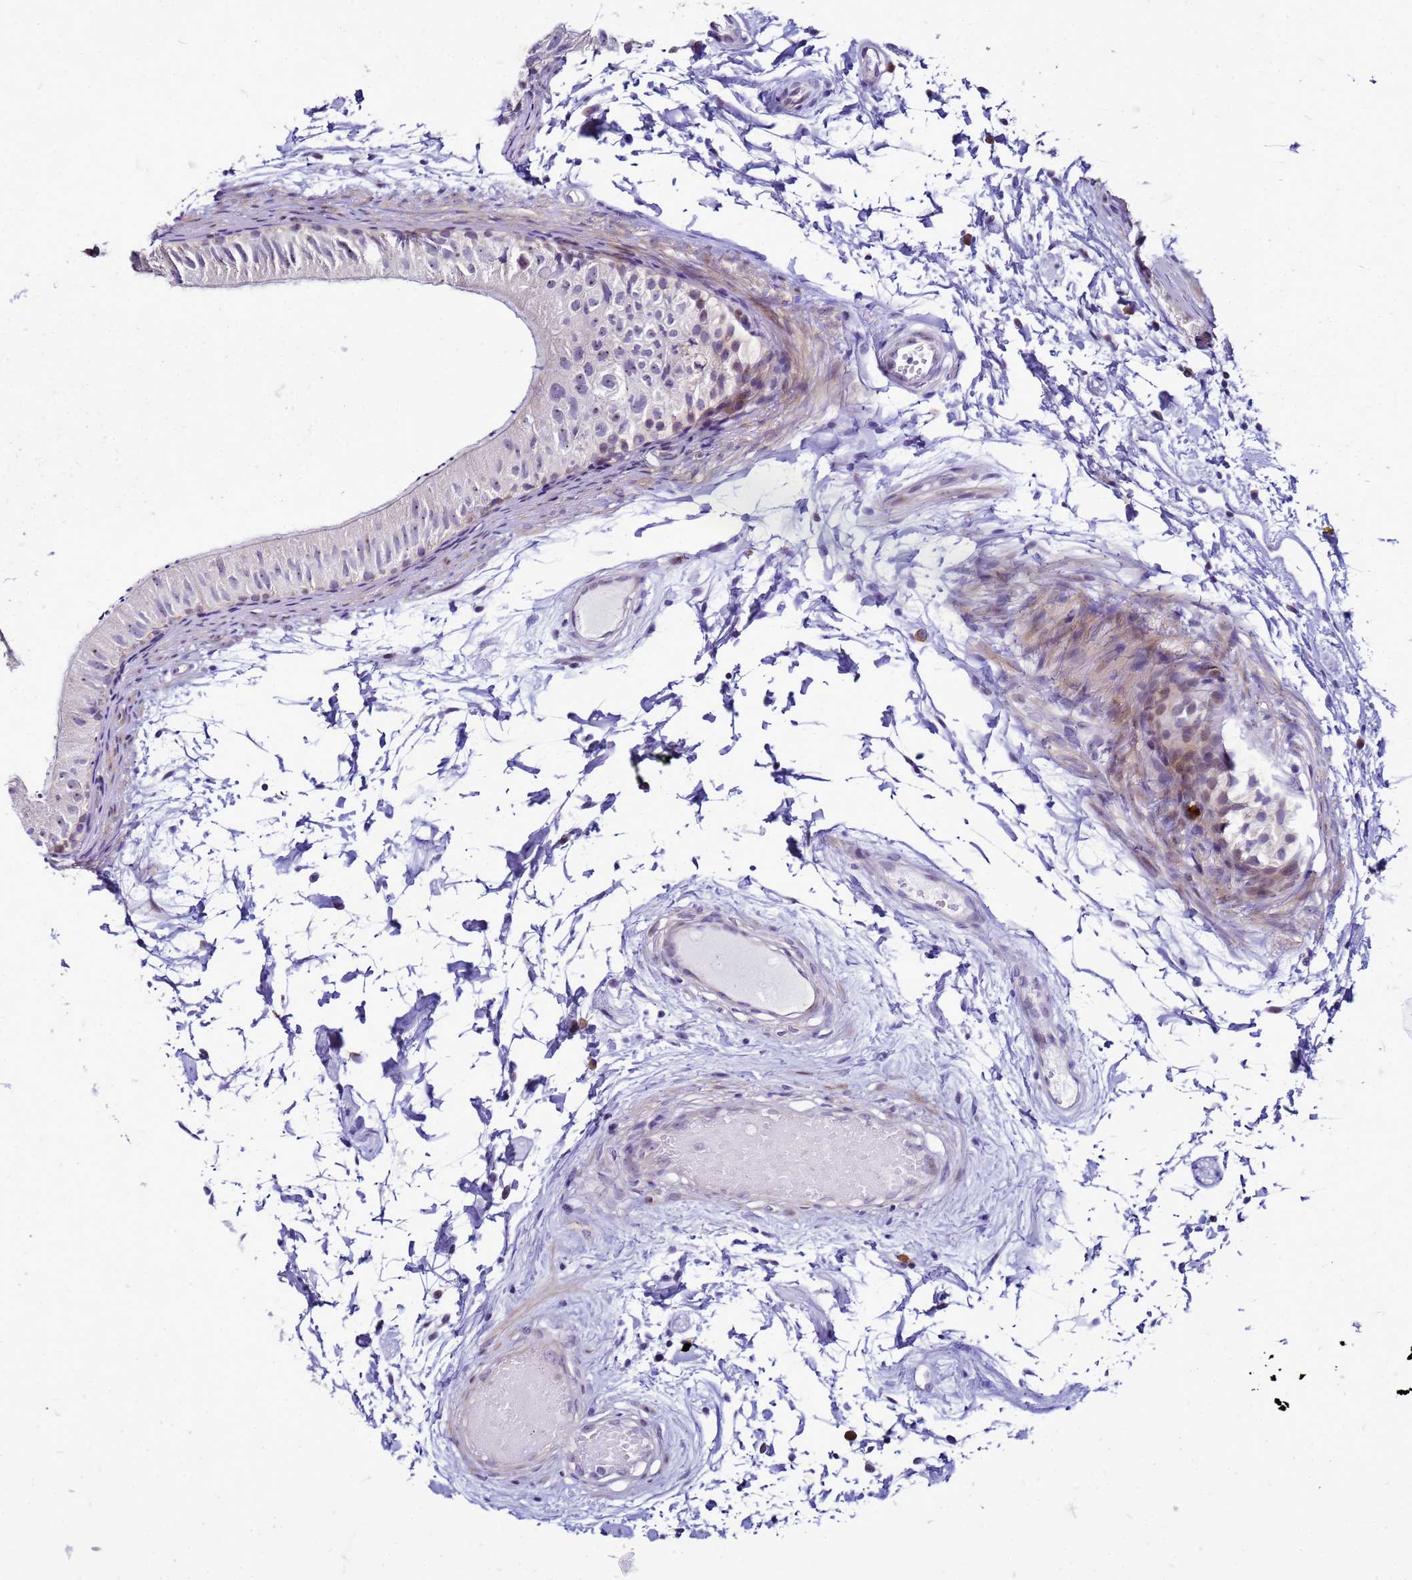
{"staining": {"intensity": "negative", "quantity": "none", "location": "none"}, "tissue": "epididymis", "cell_type": "Glandular cells", "image_type": "normal", "snomed": [{"axis": "morphology", "description": "Normal tissue, NOS"}, {"axis": "topography", "description": "Epididymis"}], "caption": "This is an immunohistochemistry photomicrograph of normal epididymis. There is no positivity in glandular cells.", "gene": "VPS4B", "patient": {"sex": "male", "age": 50}}